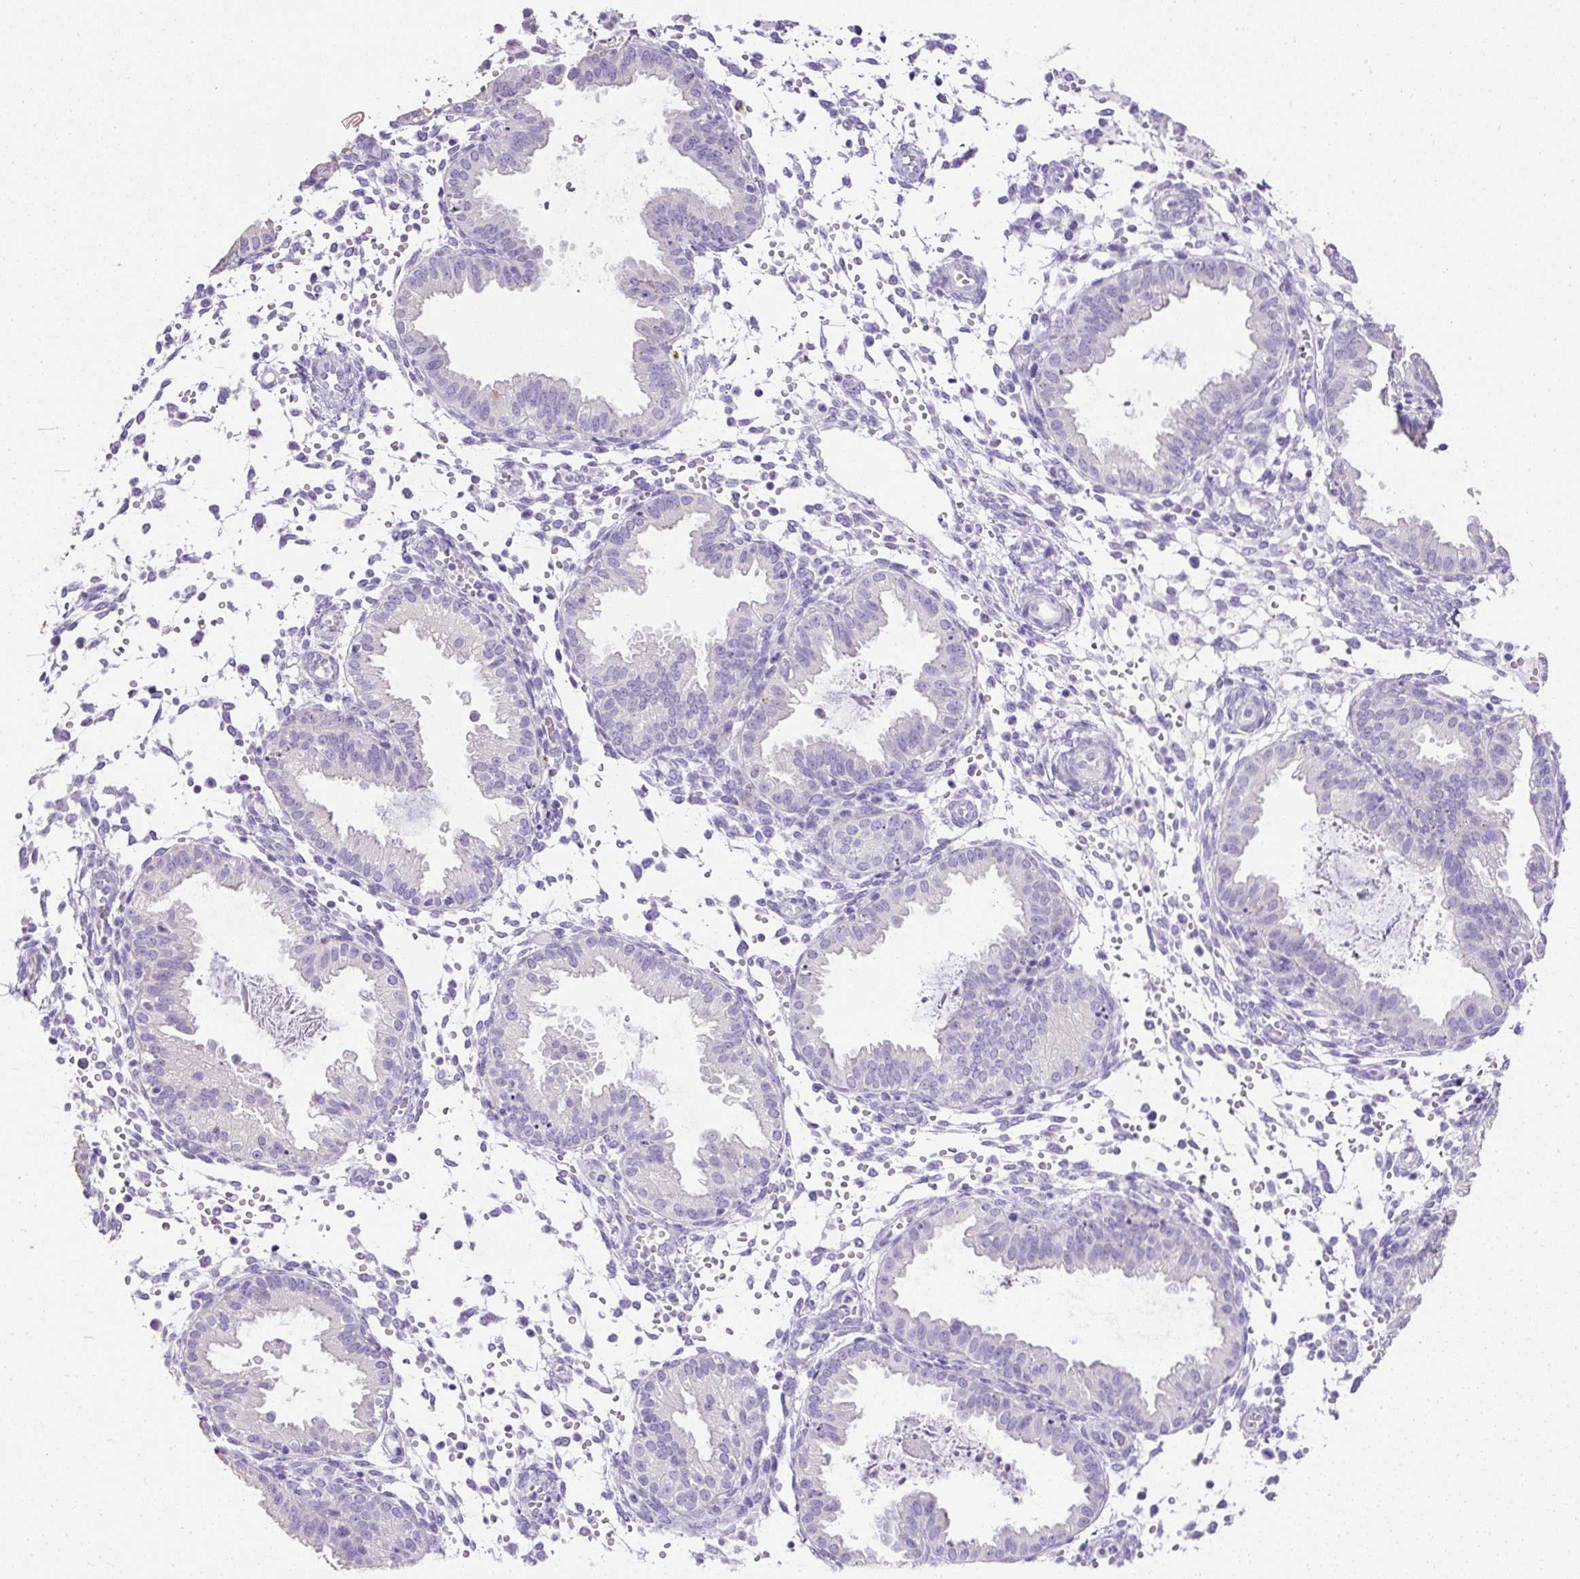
{"staining": {"intensity": "negative", "quantity": "none", "location": "none"}, "tissue": "endometrium", "cell_type": "Cells in endometrial stroma", "image_type": "normal", "snomed": [{"axis": "morphology", "description": "Normal tissue, NOS"}, {"axis": "topography", "description": "Endometrium"}], "caption": "High magnification brightfield microscopy of unremarkable endometrium stained with DAB (3,3'-diaminobenzidine) (brown) and counterstained with hematoxylin (blue): cells in endometrial stroma show no significant expression.", "gene": "C2CD4C", "patient": {"sex": "female", "age": 33}}